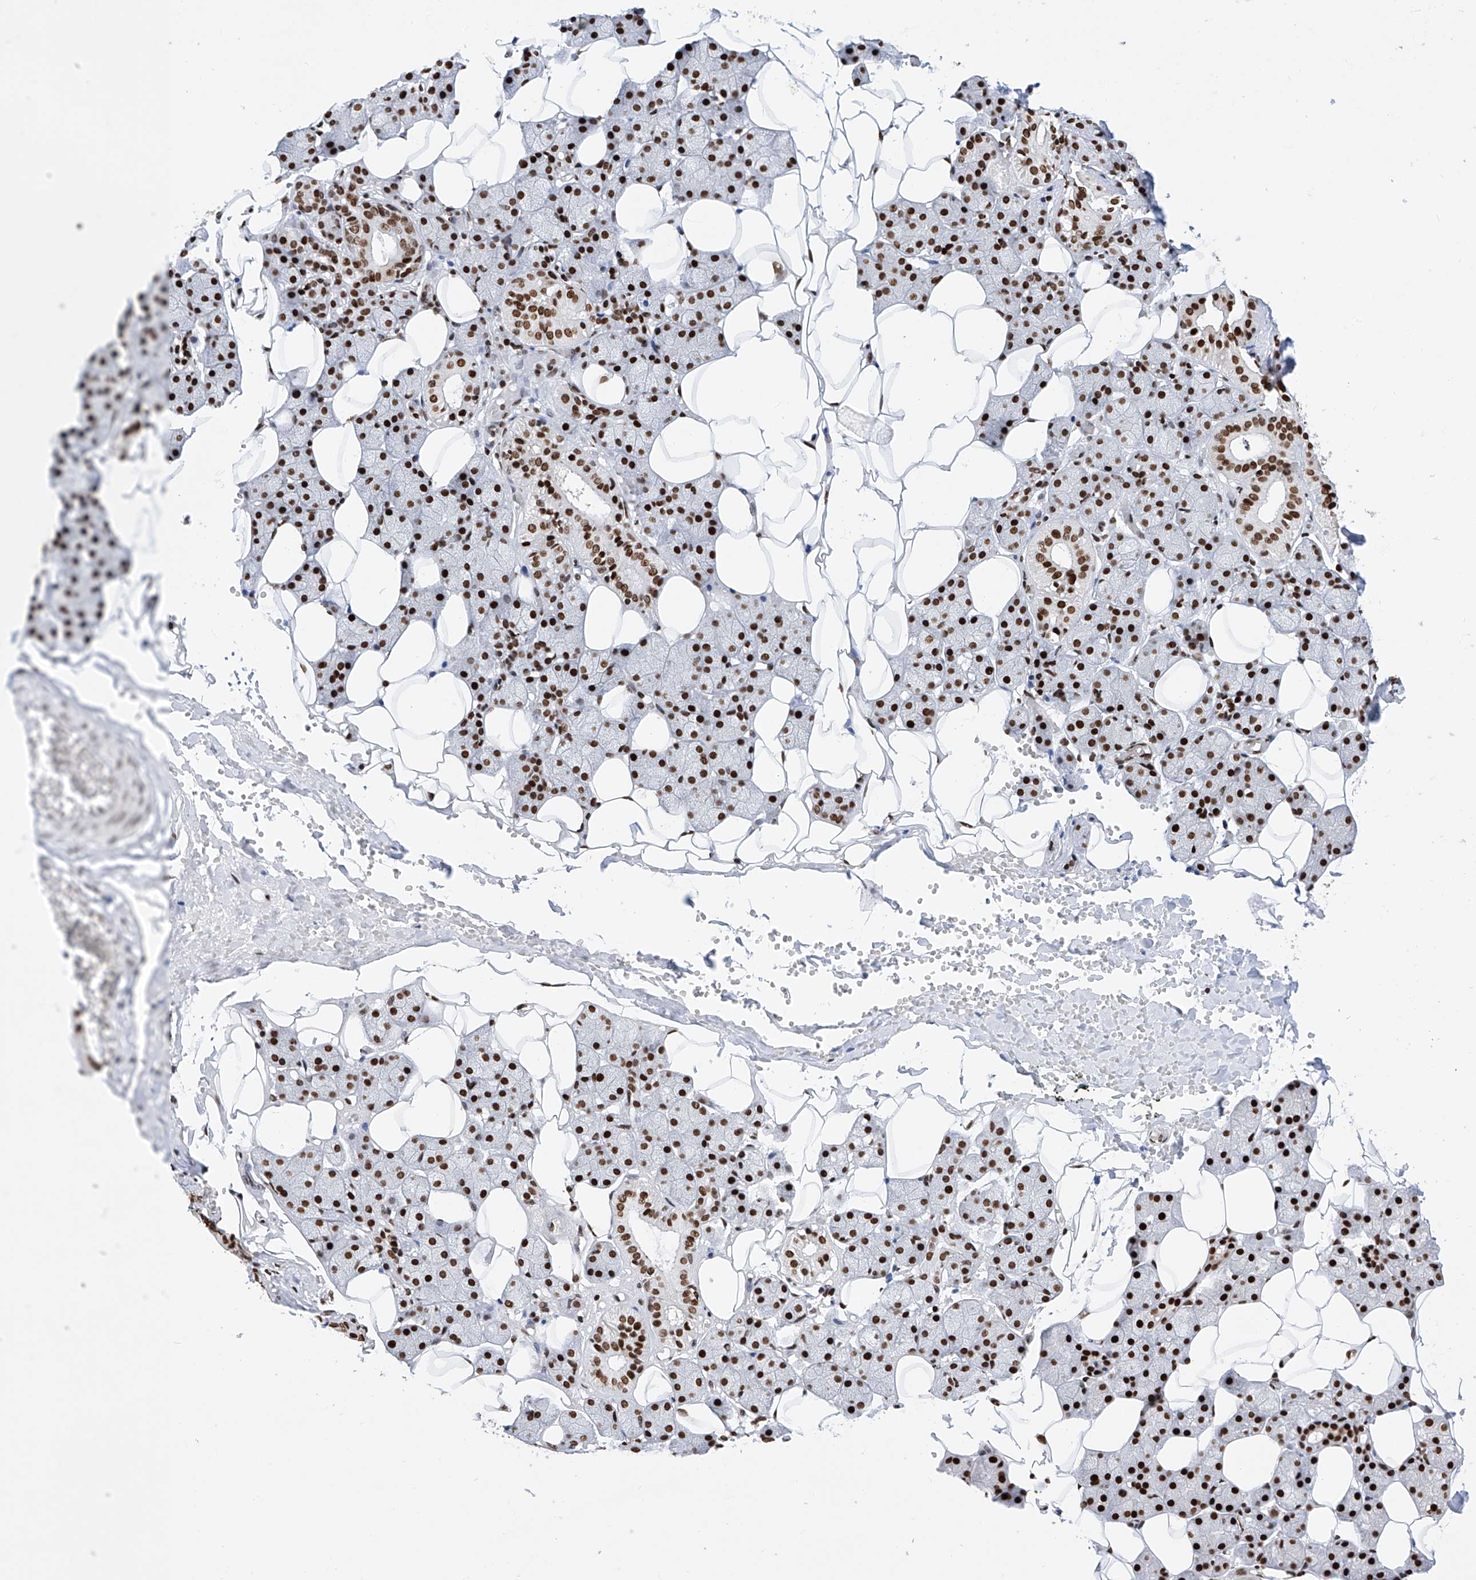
{"staining": {"intensity": "strong", "quantity": ">75%", "location": "nuclear"}, "tissue": "salivary gland", "cell_type": "Glandular cells", "image_type": "normal", "snomed": [{"axis": "morphology", "description": "Normal tissue, NOS"}, {"axis": "topography", "description": "Salivary gland"}], "caption": "The immunohistochemical stain highlights strong nuclear staining in glandular cells of normal salivary gland.", "gene": "SRSF6", "patient": {"sex": "female", "age": 33}}